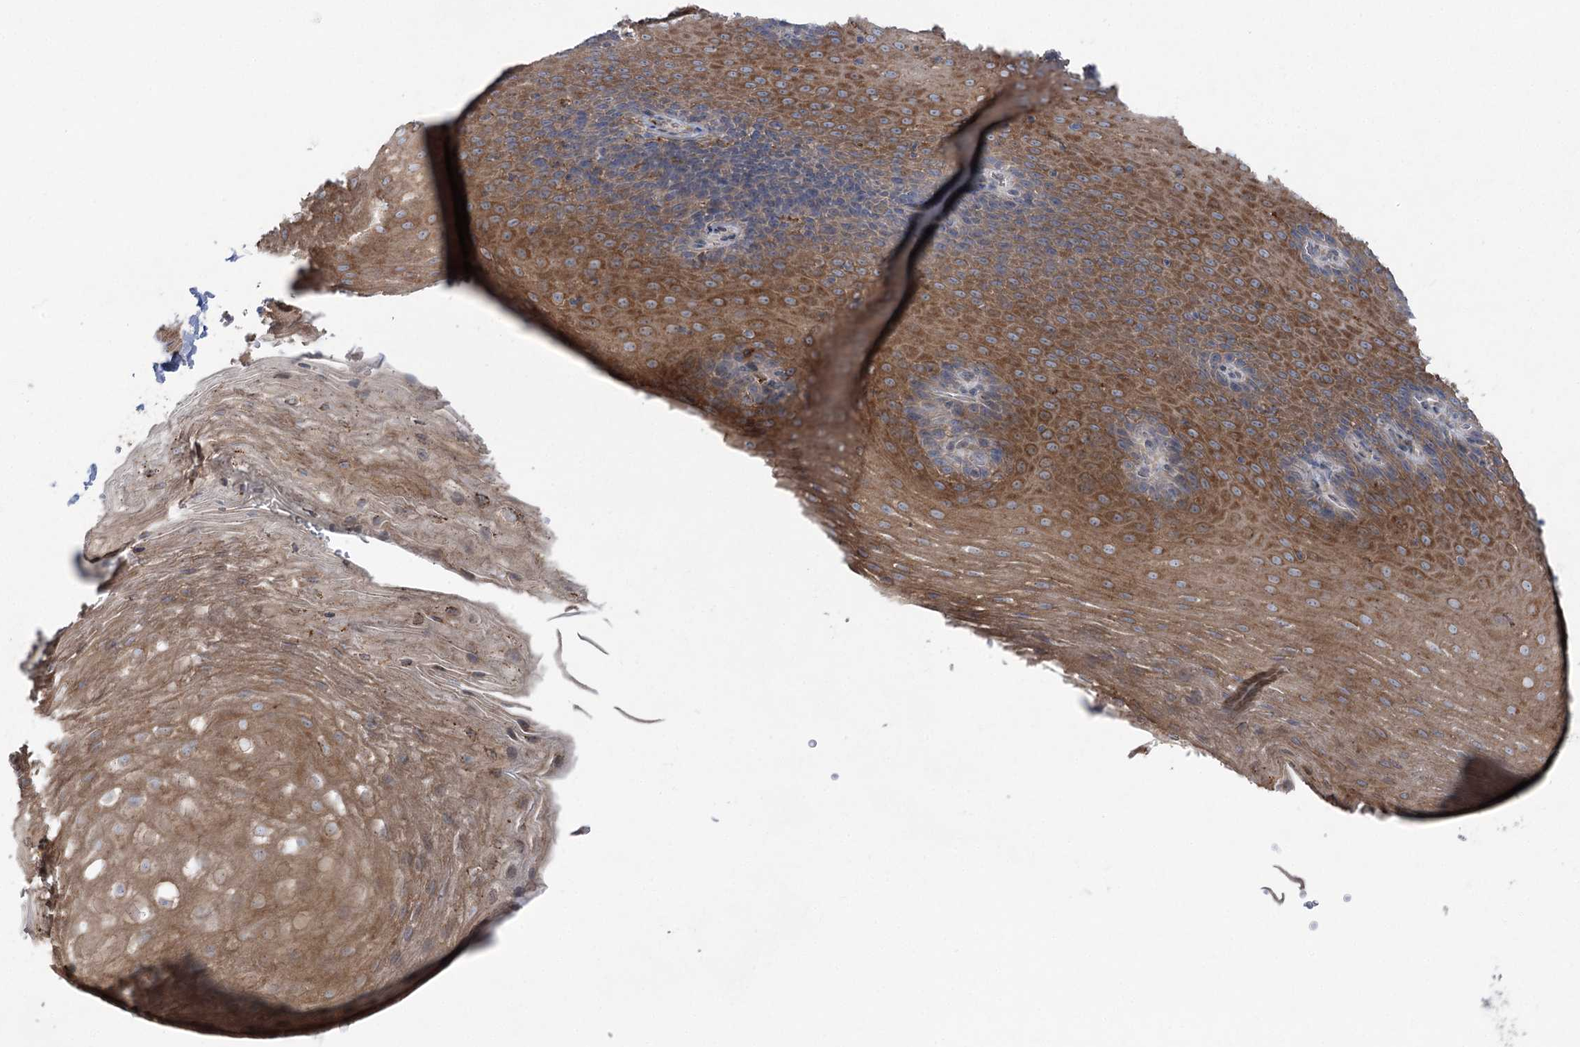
{"staining": {"intensity": "moderate", "quantity": ">75%", "location": "cytoplasmic/membranous"}, "tissue": "esophagus", "cell_type": "Squamous epithelial cells", "image_type": "normal", "snomed": [{"axis": "morphology", "description": "Normal tissue, NOS"}, {"axis": "topography", "description": "Esophagus"}], "caption": "This is an image of immunohistochemistry (IHC) staining of unremarkable esophagus, which shows moderate expression in the cytoplasmic/membranous of squamous epithelial cells.", "gene": "SCN11A", "patient": {"sex": "female", "age": 66}}